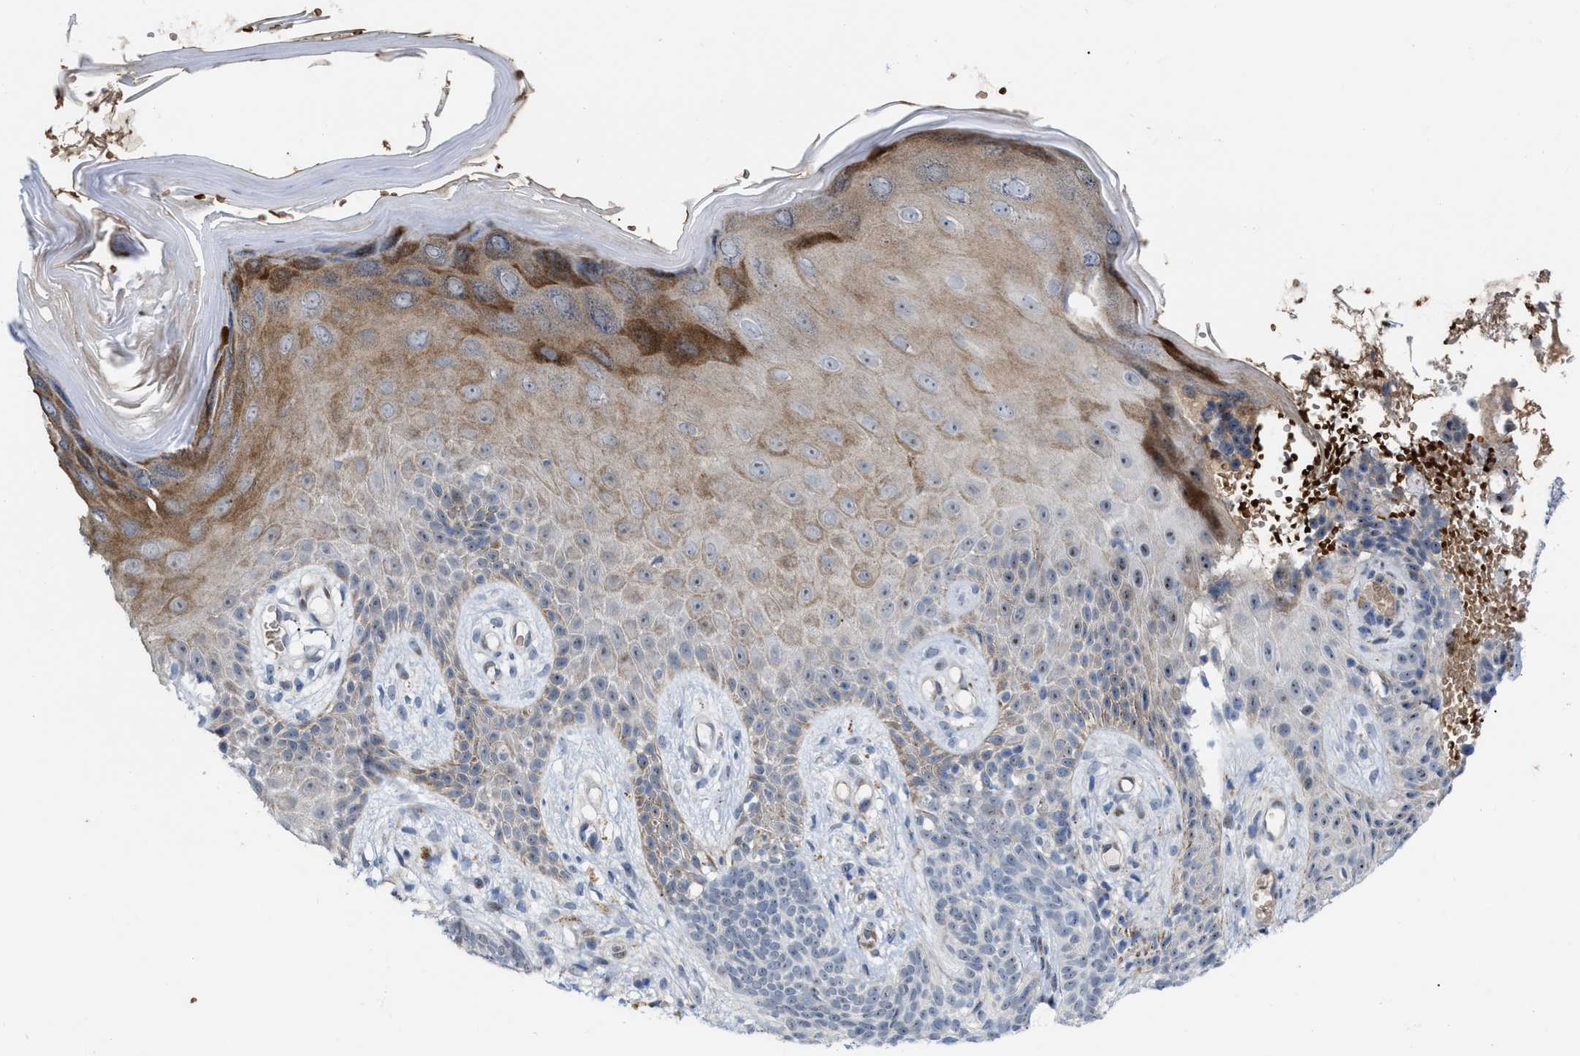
{"staining": {"intensity": "weak", "quantity": "<25%", "location": "nuclear"}, "tissue": "skin cancer", "cell_type": "Tumor cells", "image_type": "cancer", "snomed": [{"axis": "morphology", "description": "Basal cell carcinoma"}, {"axis": "topography", "description": "Skin"}], "caption": "This is an immunohistochemistry histopathology image of basal cell carcinoma (skin). There is no staining in tumor cells.", "gene": "POLR1F", "patient": {"sex": "female", "age": 59}}